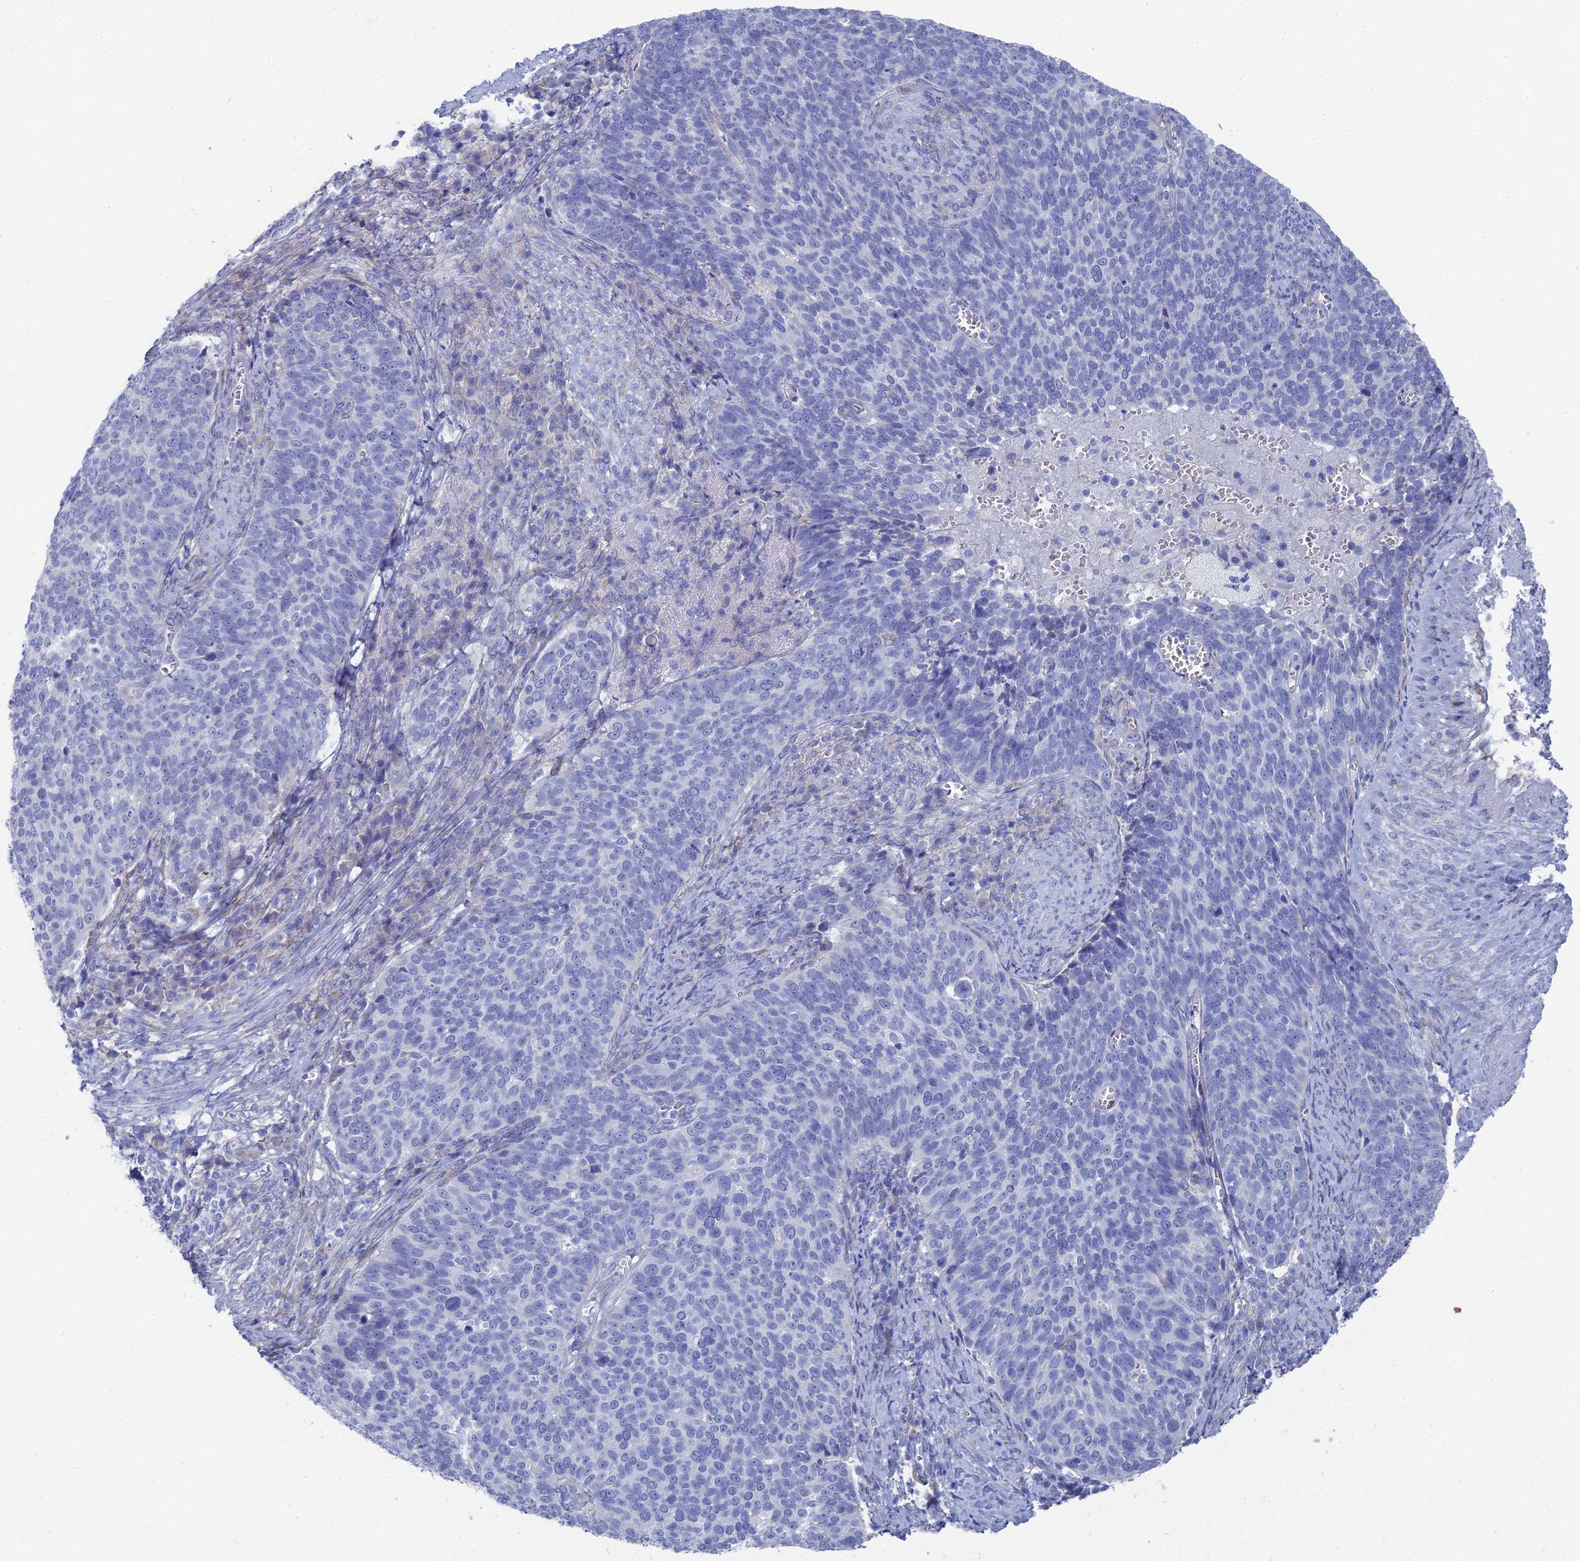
{"staining": {"intensity": "negative", "quantity": "none", "location": "none"}, "tissue": "cervical cancer", "cell_type": "Tumor cells", "image_type": "cancer", "snomed": [{"axis": "morphology", "description": "Normal tissue, NOS"}, {"axis": "morphology", "description": "Squamous cell carcinoma, NOS"}, {"axis": "topography", "description": "Cervix"}], "caption": "This is a image of immunohistochemistry (IHC) staining of squamous cell carcinoma (cervical), which shows no staining in tumor cells.", "gene": "TNNT3", "patient": {"sex": "female", "age": 39}}